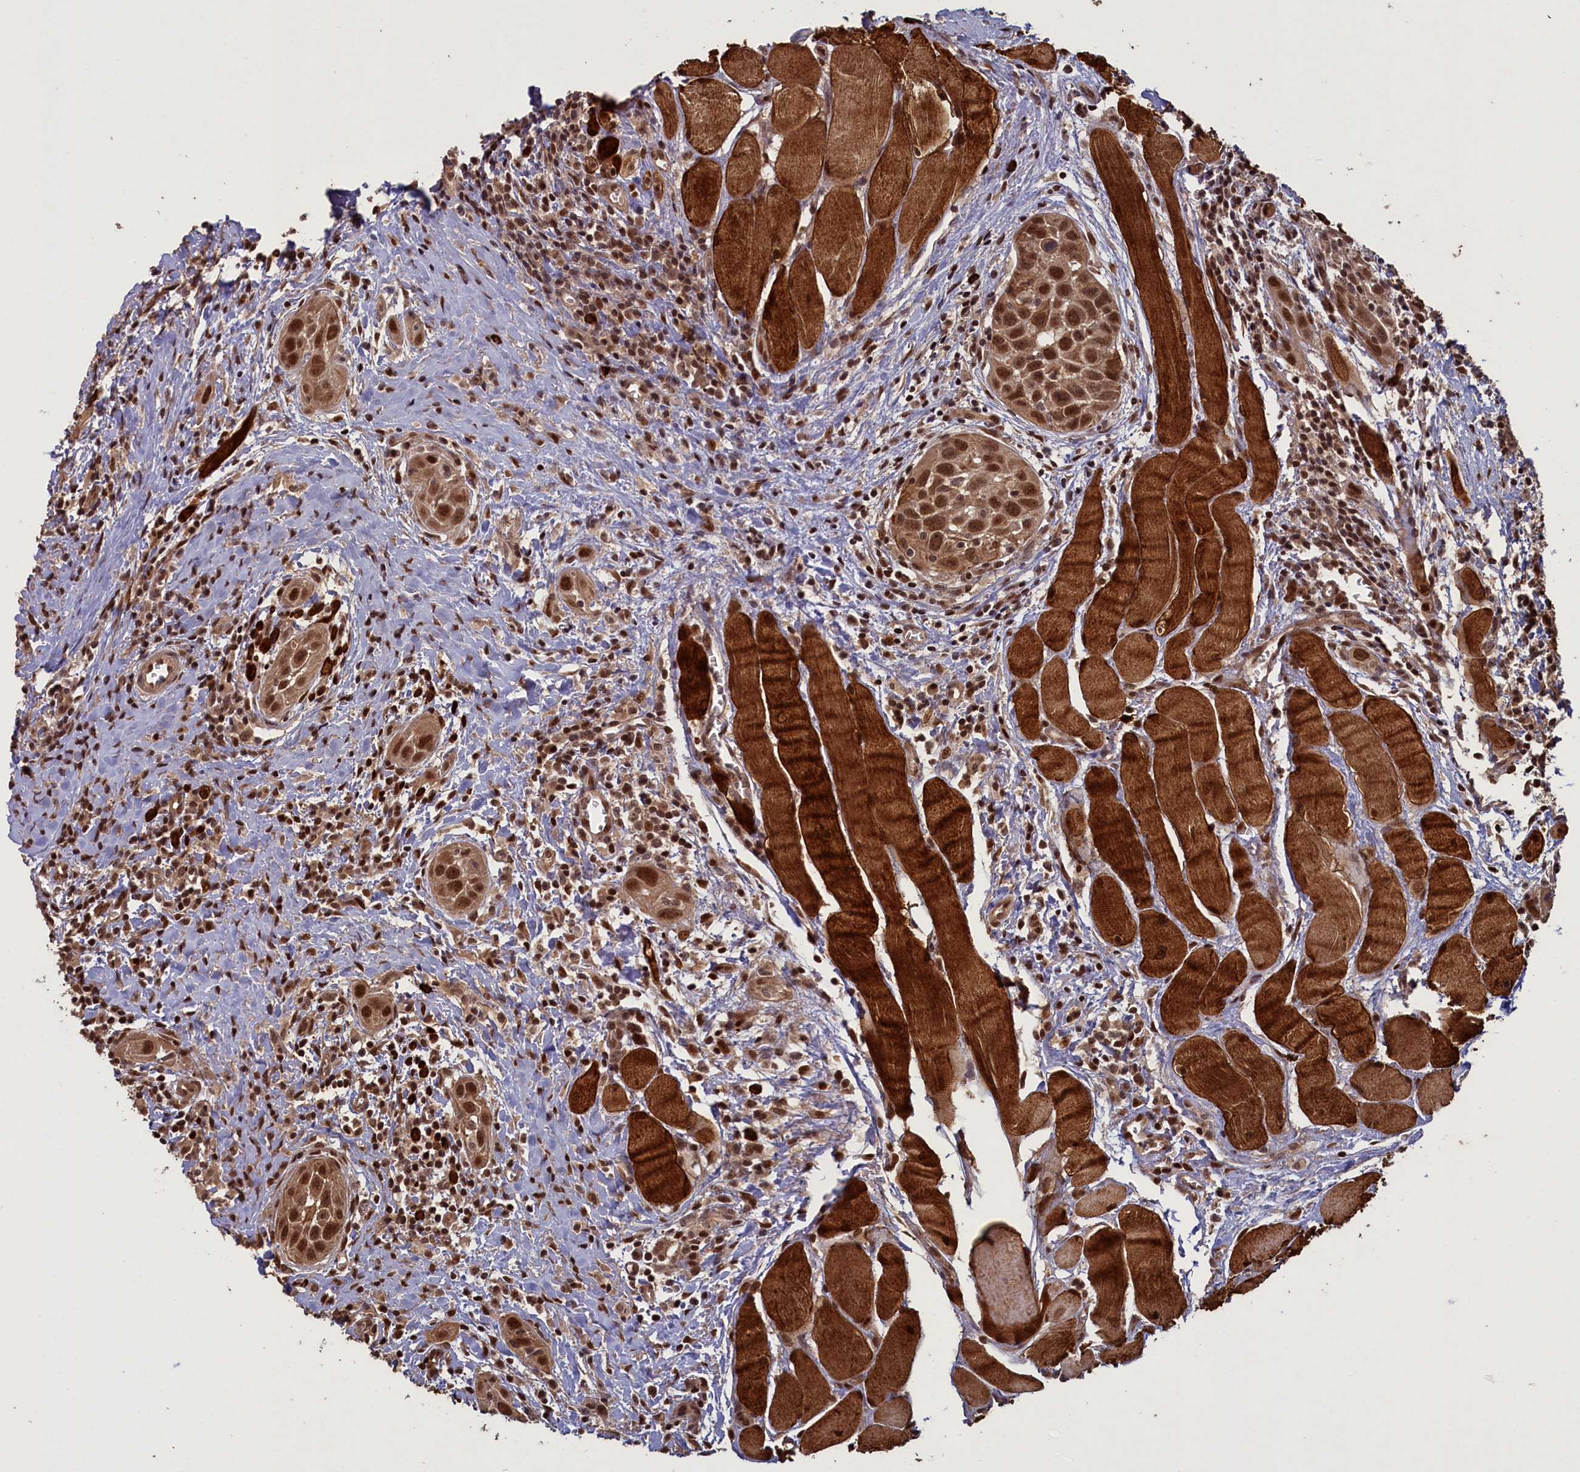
{"staining": {"intensity": "strong", "quantity": ">75%", "location": "nuclear"}, "tissue": "head and neck cancer", "cell_type": "Tumor cells", "image_type": "cancer", "snomed": [{"axis": "morphology", "description": "Squamous cell carcinoma, NOS"}, {"axis": "topography", "description": "Oral tissue"}, {"axis": "topography", "description": "Head-Neck"}], "caption": "Head and neck cancer stained for a protein (brown) displays strong nuclear positive staining in about >75% of tumor cells.", "gene": "NAE1", "patient": {"sex": "female", "age": 50}}